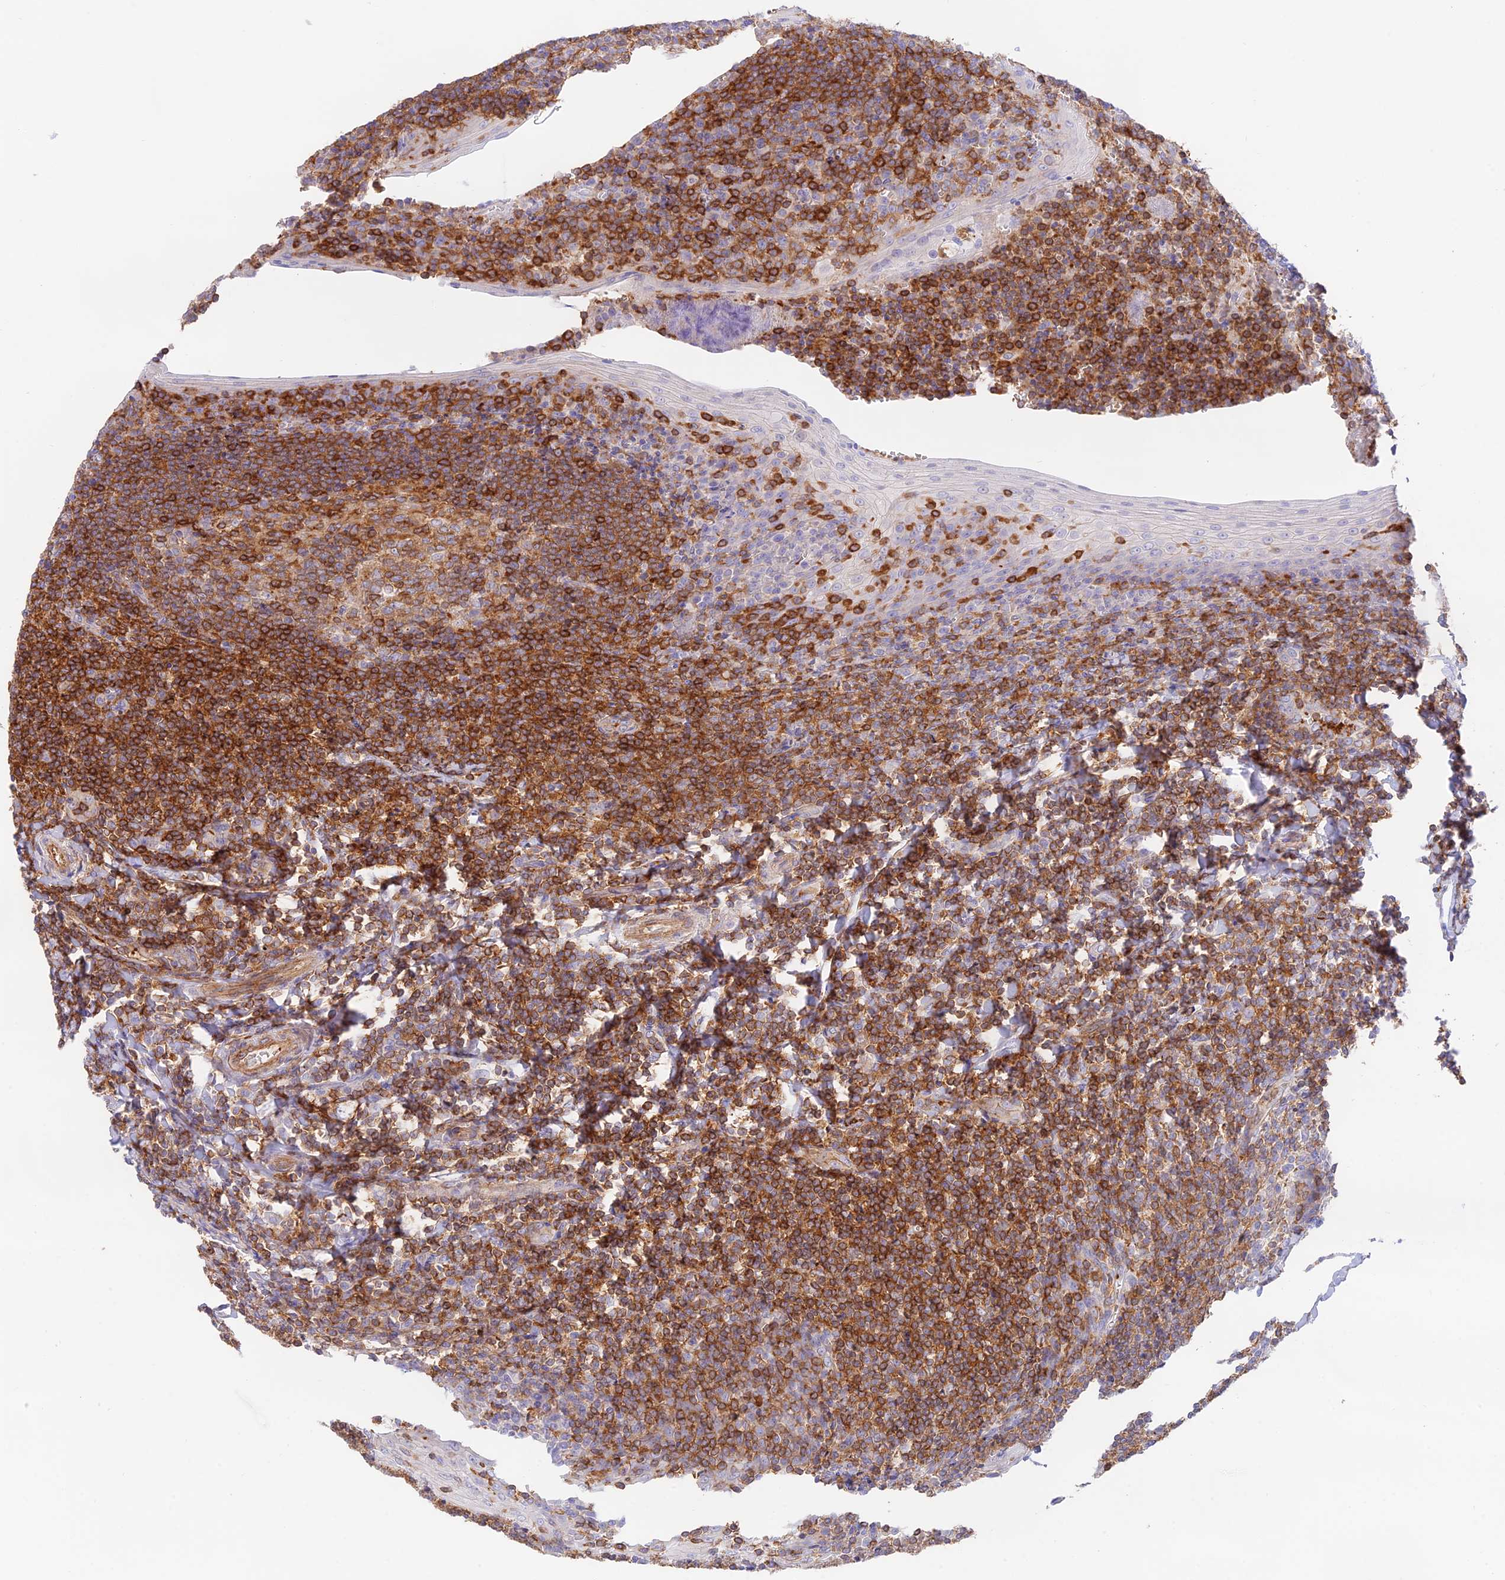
{"staining": {"intensity": "strong", "quantity": "25%-75%", "location": "cytoplasmic/membranous"}, "tissue": "tonsil", "cell_type": "Germinal center cells", "image_type": "normal", "snomed": [{"axis": "morphology", "description": "Normal tissue, NOS"}, {"axis": "topography", "description": "Tonsil"}], "caption": "This image reveals immunohistochemistry staining of normal tonsil, with high strong cytoplasmic/membranous positivity in approximately 25%-75% of germinal center cells.", "gene": "DENND1C", "patient": {"sex": "male", "age": 27}}